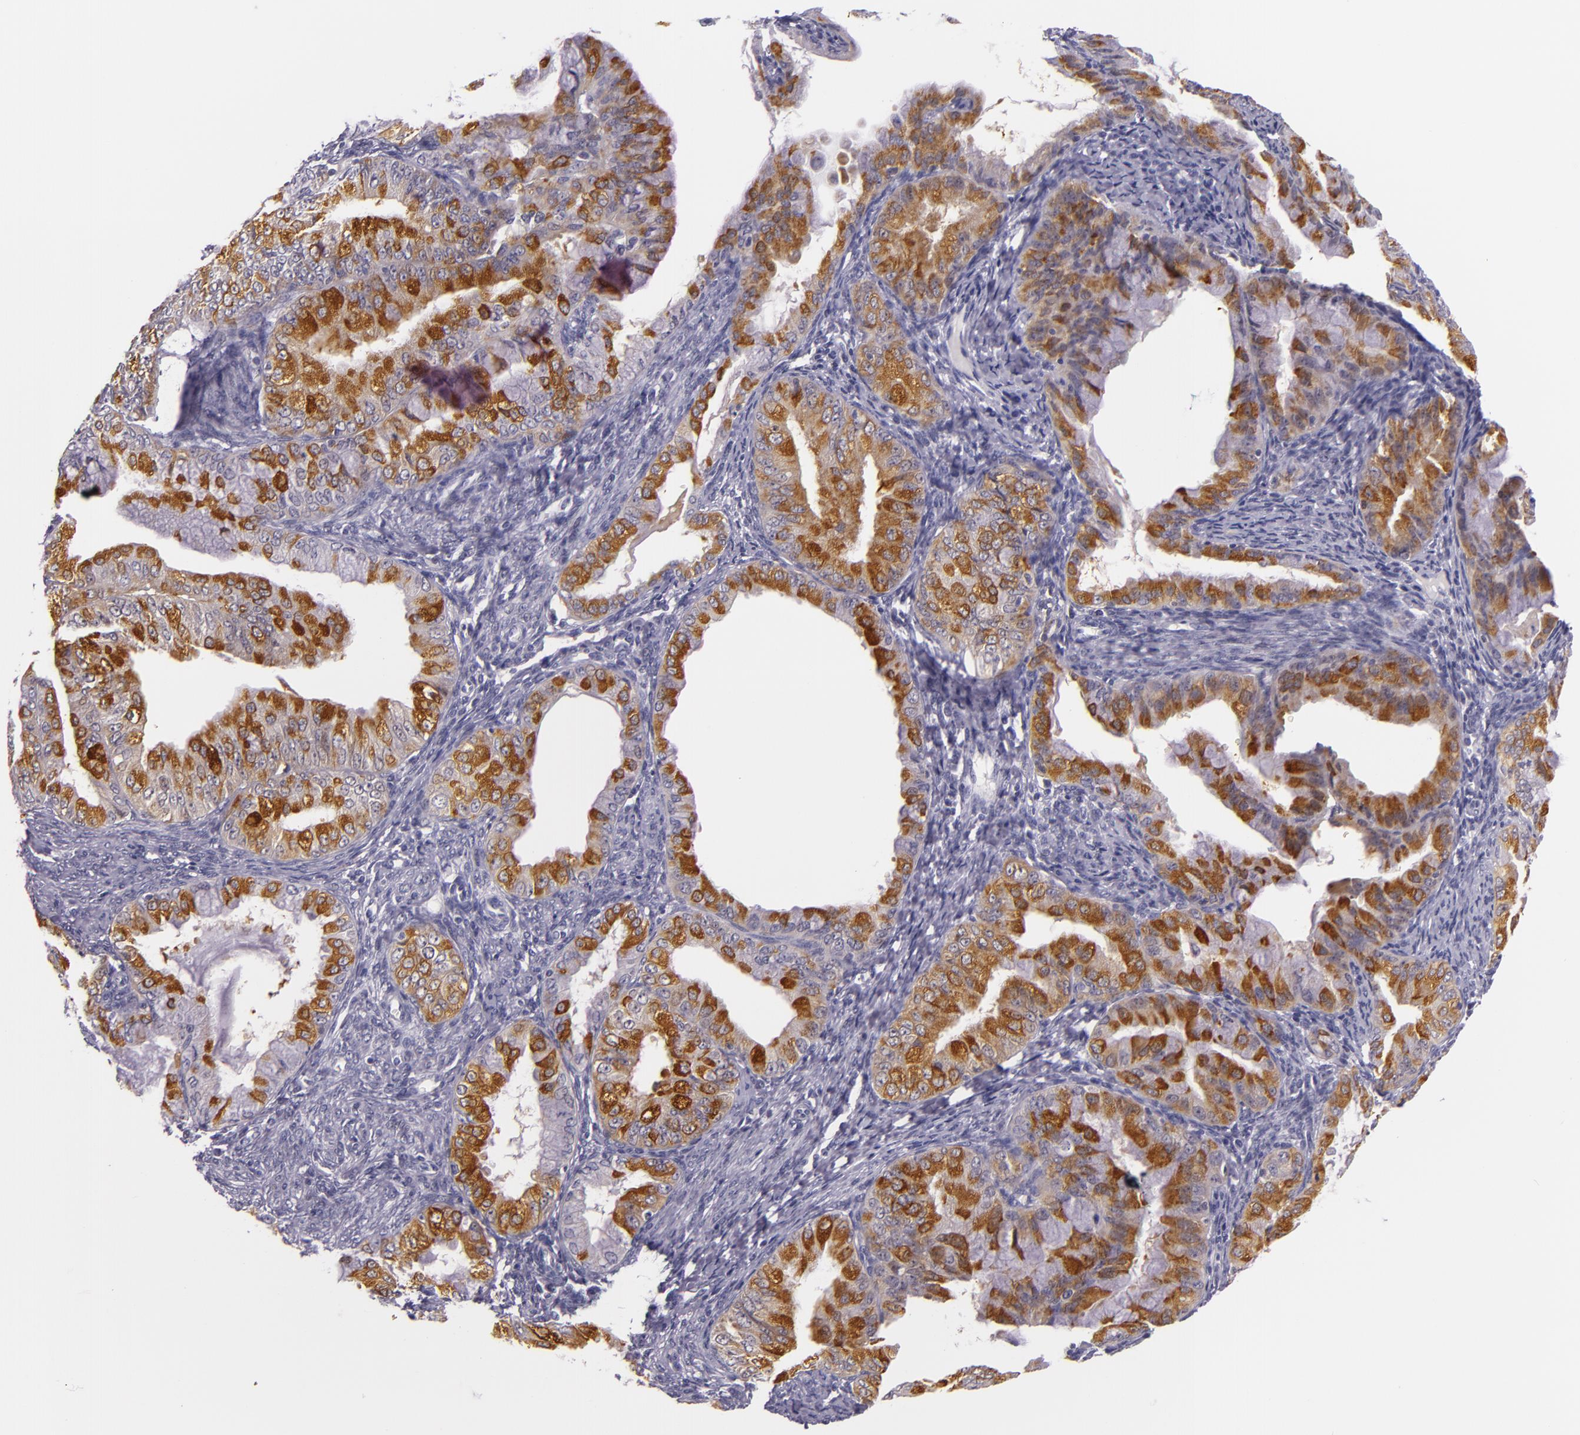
{"staining": {"intensity": "strong", "quantity": "25%-75%", "location": "cytoplasmic/membranous"}, "tissue": "endometrial cancer", "cell_type": "Tumor cells", "image_type": "cancer", "snomed": [{"axis": "morphology", "description": "Adenocarcinoma, NOS"}, {"axis": "topography", "description": "Endometrium"}], "caption": "Endometrial cancer stained for a protein (brown) shows strong cytoplasmic/membranous positive expression in about 25%-75% of tumor cells.", "gene": "HSP90AA1", "patient": {"sex": "female", "age": 76}}